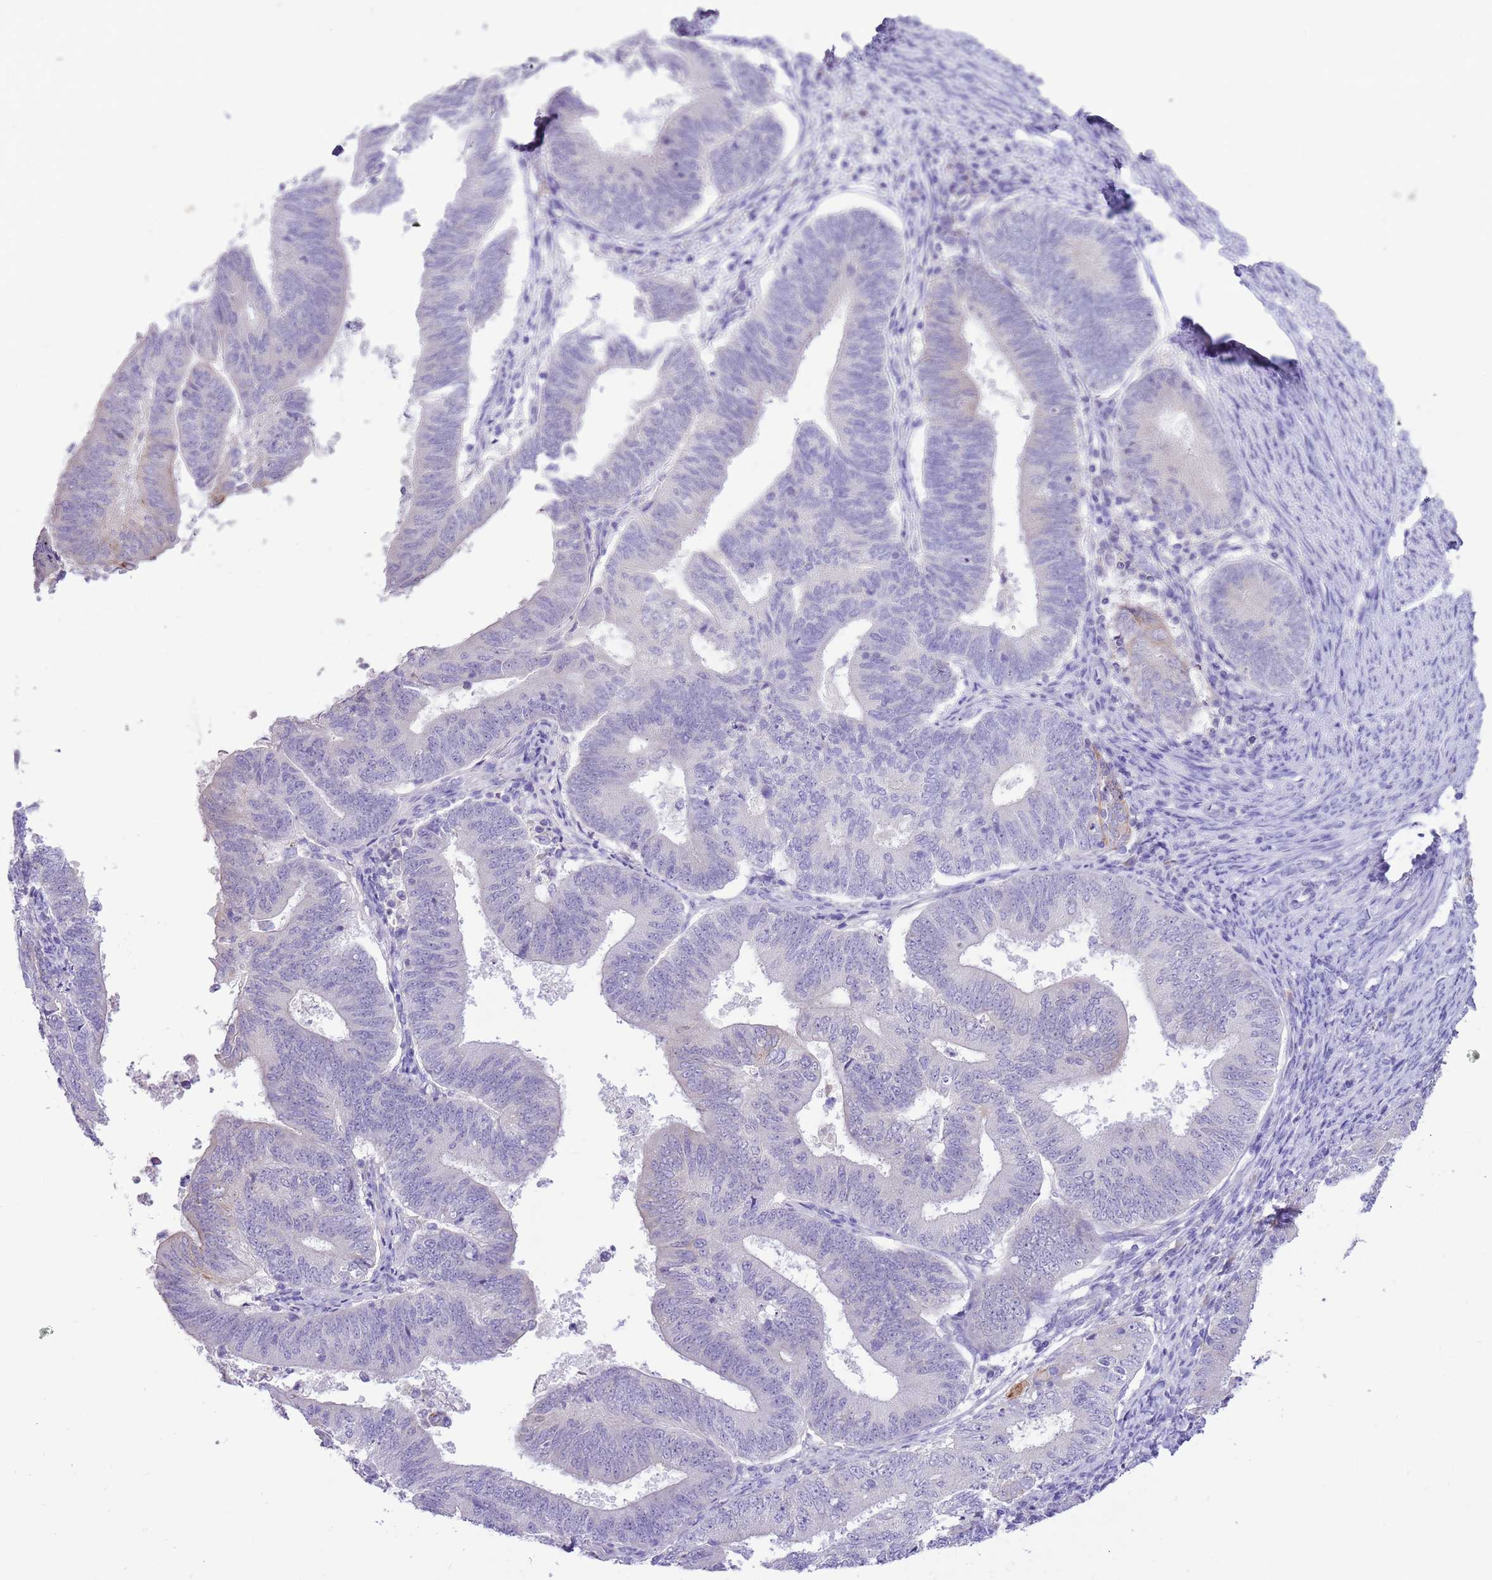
{"staining": {"intensity": "moderate", "quantity": "<25%", "location": "cytoplasmic/membranous"}, "tissue": "endometrial cancer", "cell_type": "Tumor cells", "image_type": "cancer", "snomed": [{"axis": "morphology", "description": "Adenocarcinoma, NOS"}, {"axis": "topography", "description": "Endometrium"}], "caption": "This photomicrograph displays IHC staining of human endometrial cancer, with low moderate cytoplasmic/membranous positivity in about <25% of tumor cells.", "gene": "R3HDM4", "patient": {"sex": "female", "age": 70}}